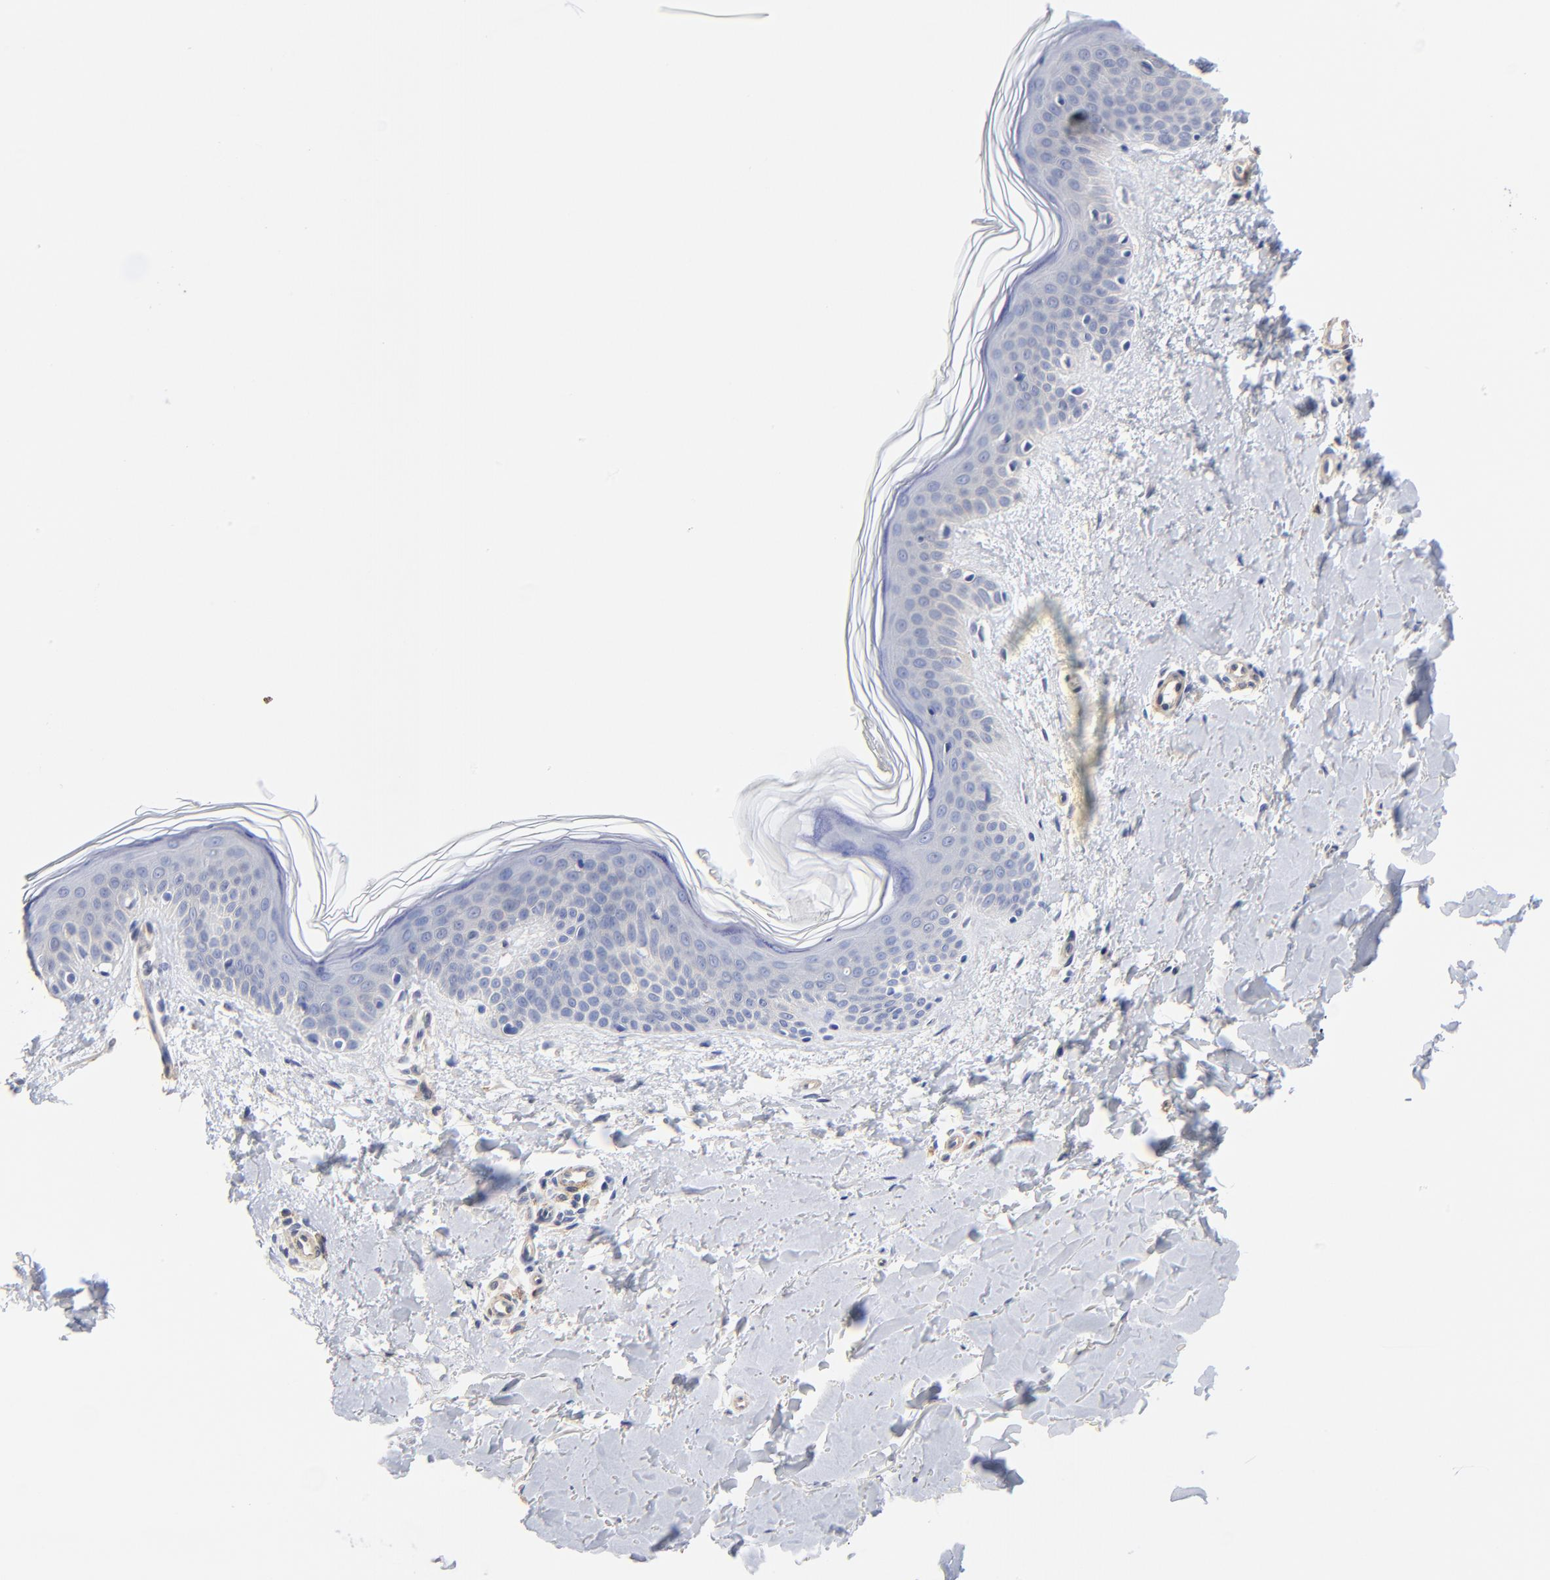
{"staining": {"intensity": "negative", "quantity": "none", "location": "none"}, "tissue": "skin", "cell_type": "Fibroblasts", "image_type": "normal", "snomed": [{"axis": "morphology", "description": "Normal tissue, NOS"}, {"axis": "topography", "description": "Skin"}], "caption": "Photomicrograph shows no significant protein staining in fibroblasts of unremarkable skin. (Immunohistochemistry (ihc), brightfield microscopy, high magnification).", "gene": "TAGLN2", "patient": {"sex": "female", "age": 56}}